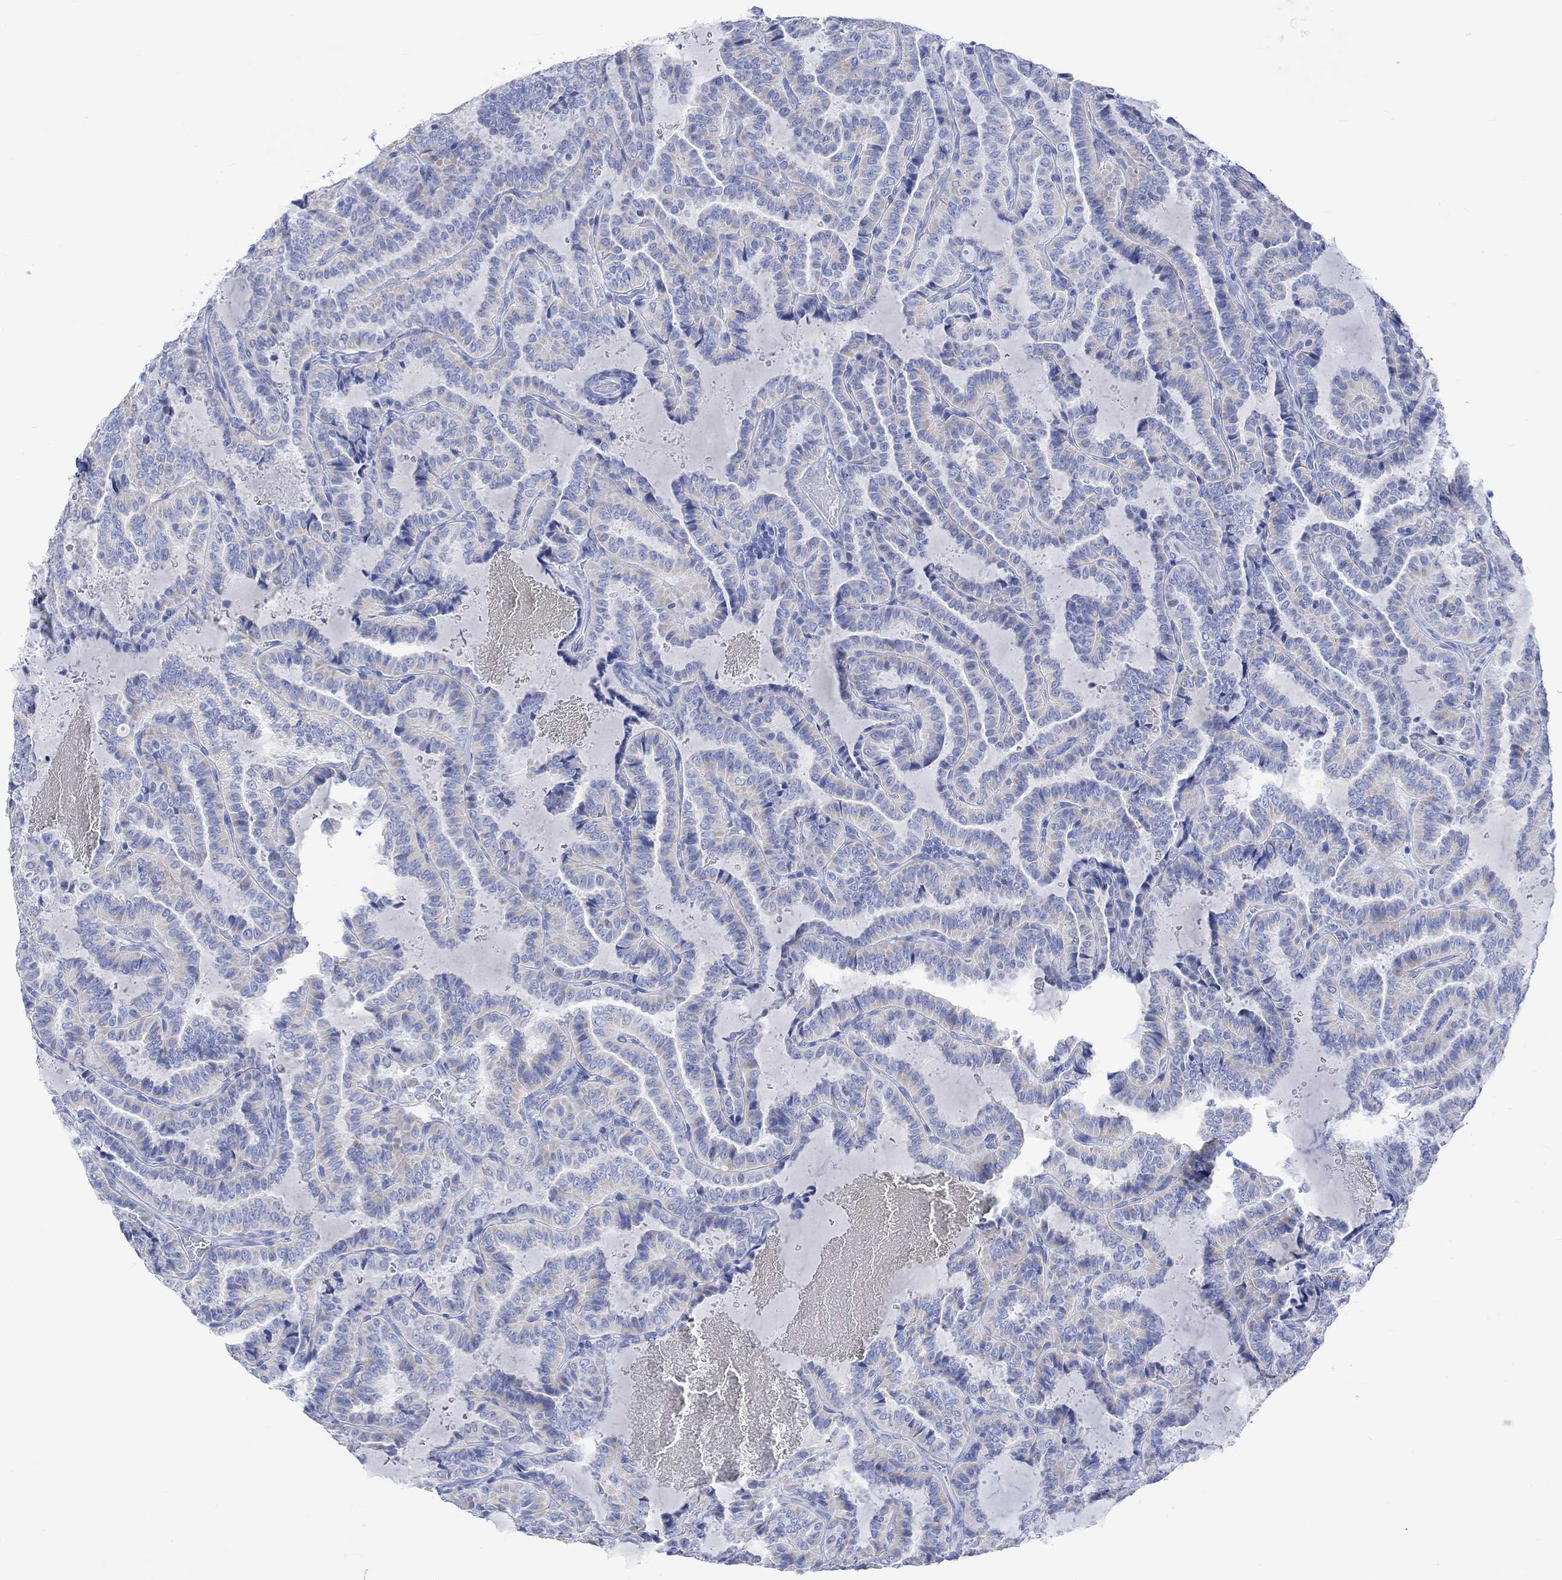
{"staining": {"intensity": "negative", "quantity": "none", "location": "none"}, "tissue": "thyroid cancer", "cell_type": "Tumor cells", "image_type": "cancer", "snomed": [{"axis": "morphology", "description": "Papillary adenocarcinoma, NOS"}, {"axis": "topography", "description": "Thyroid gland"}], "caption": "Immunohistochemistry (IHC) of thyroid cancer (papillary adenocarcinoma) shows no expression in tumor cells.", "gene": "CALCA", "patient": {"sex": "female", "age": 39}}